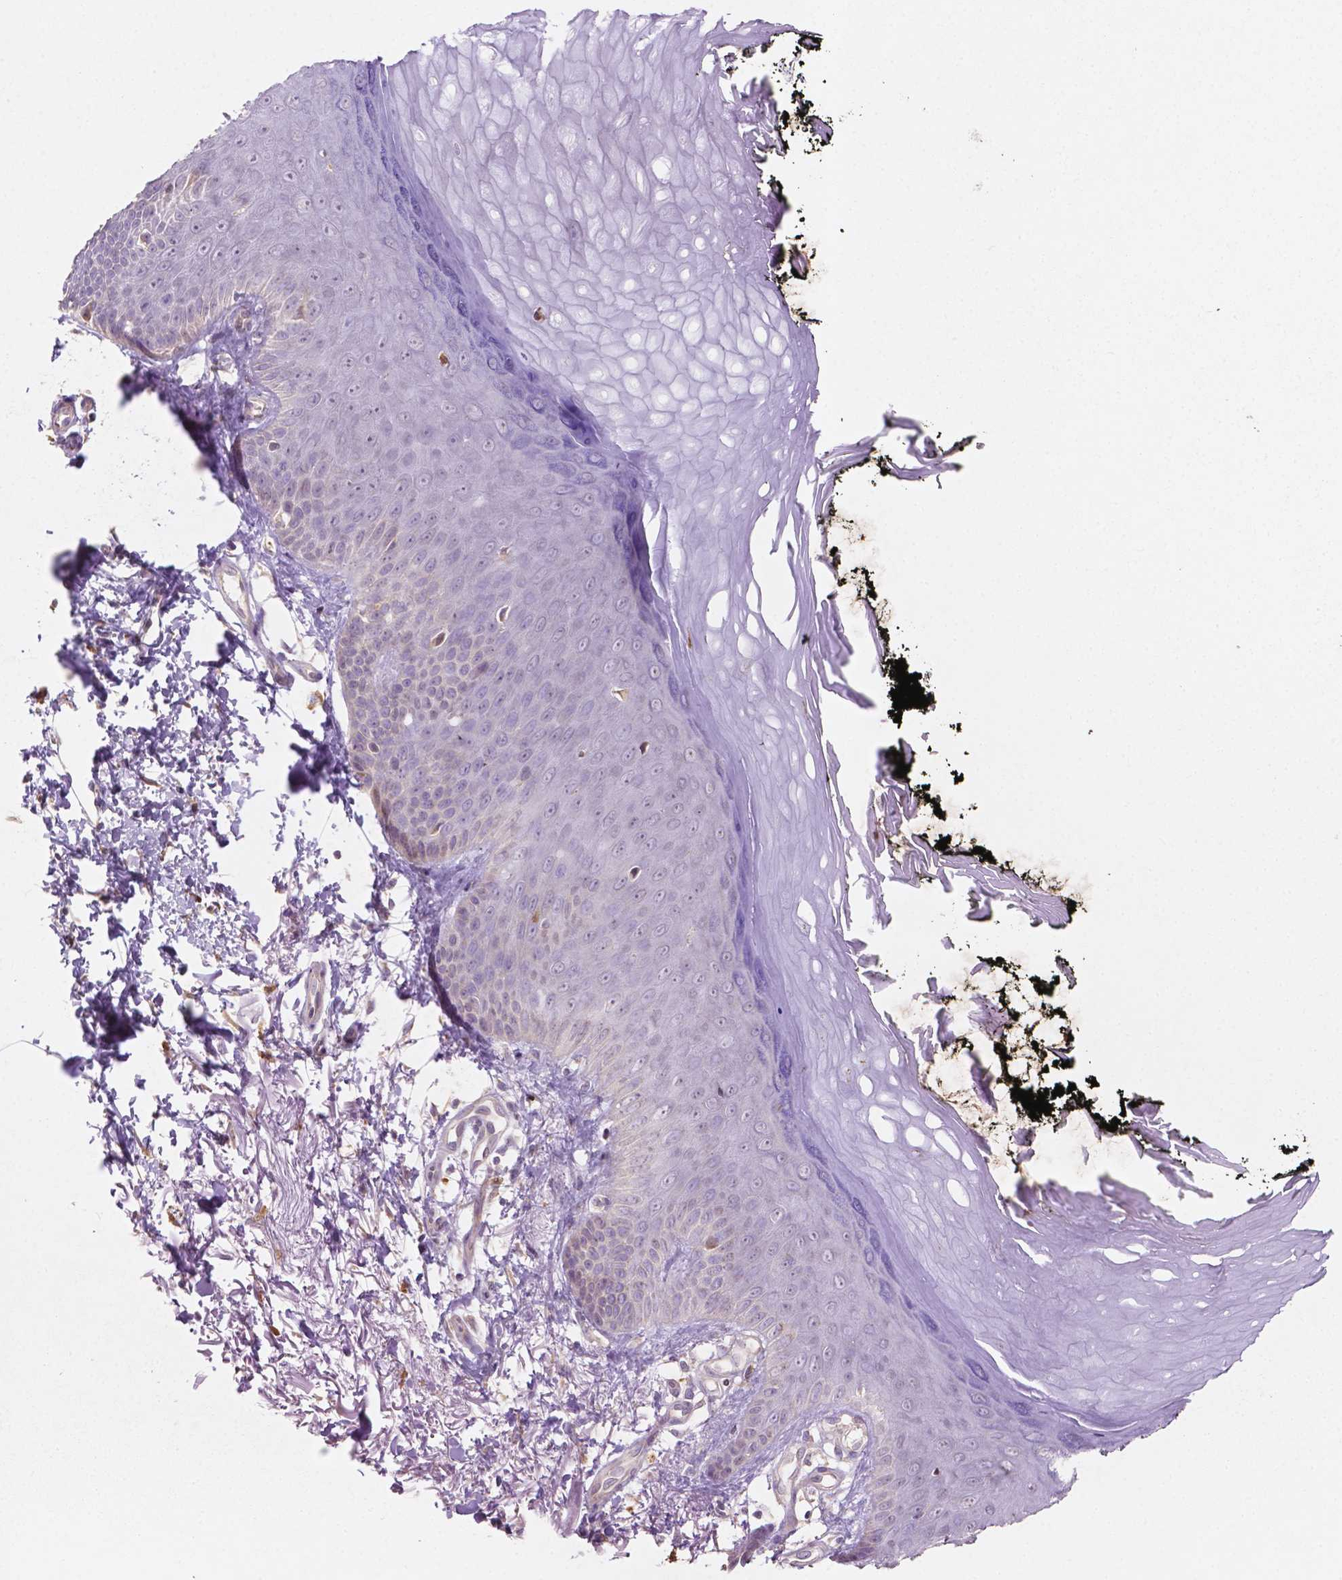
{"staining": {"intensity": "negative", "quantity": "none", "location": "none"}, "tissue": "melanoma", "cell_type": "Tumor cells", "image_type": "cancer", "snomed": [{"axis": "morphology", "description": "Malignant melanoma, NOS"}, {"axis": "topography", "description": "Skin"}], "caption": "IHC of malignant melanoma demonstrates no staining in tumor cells.", "gene": "LRP1B", "patient": {"sex": "female", "age": 80}}